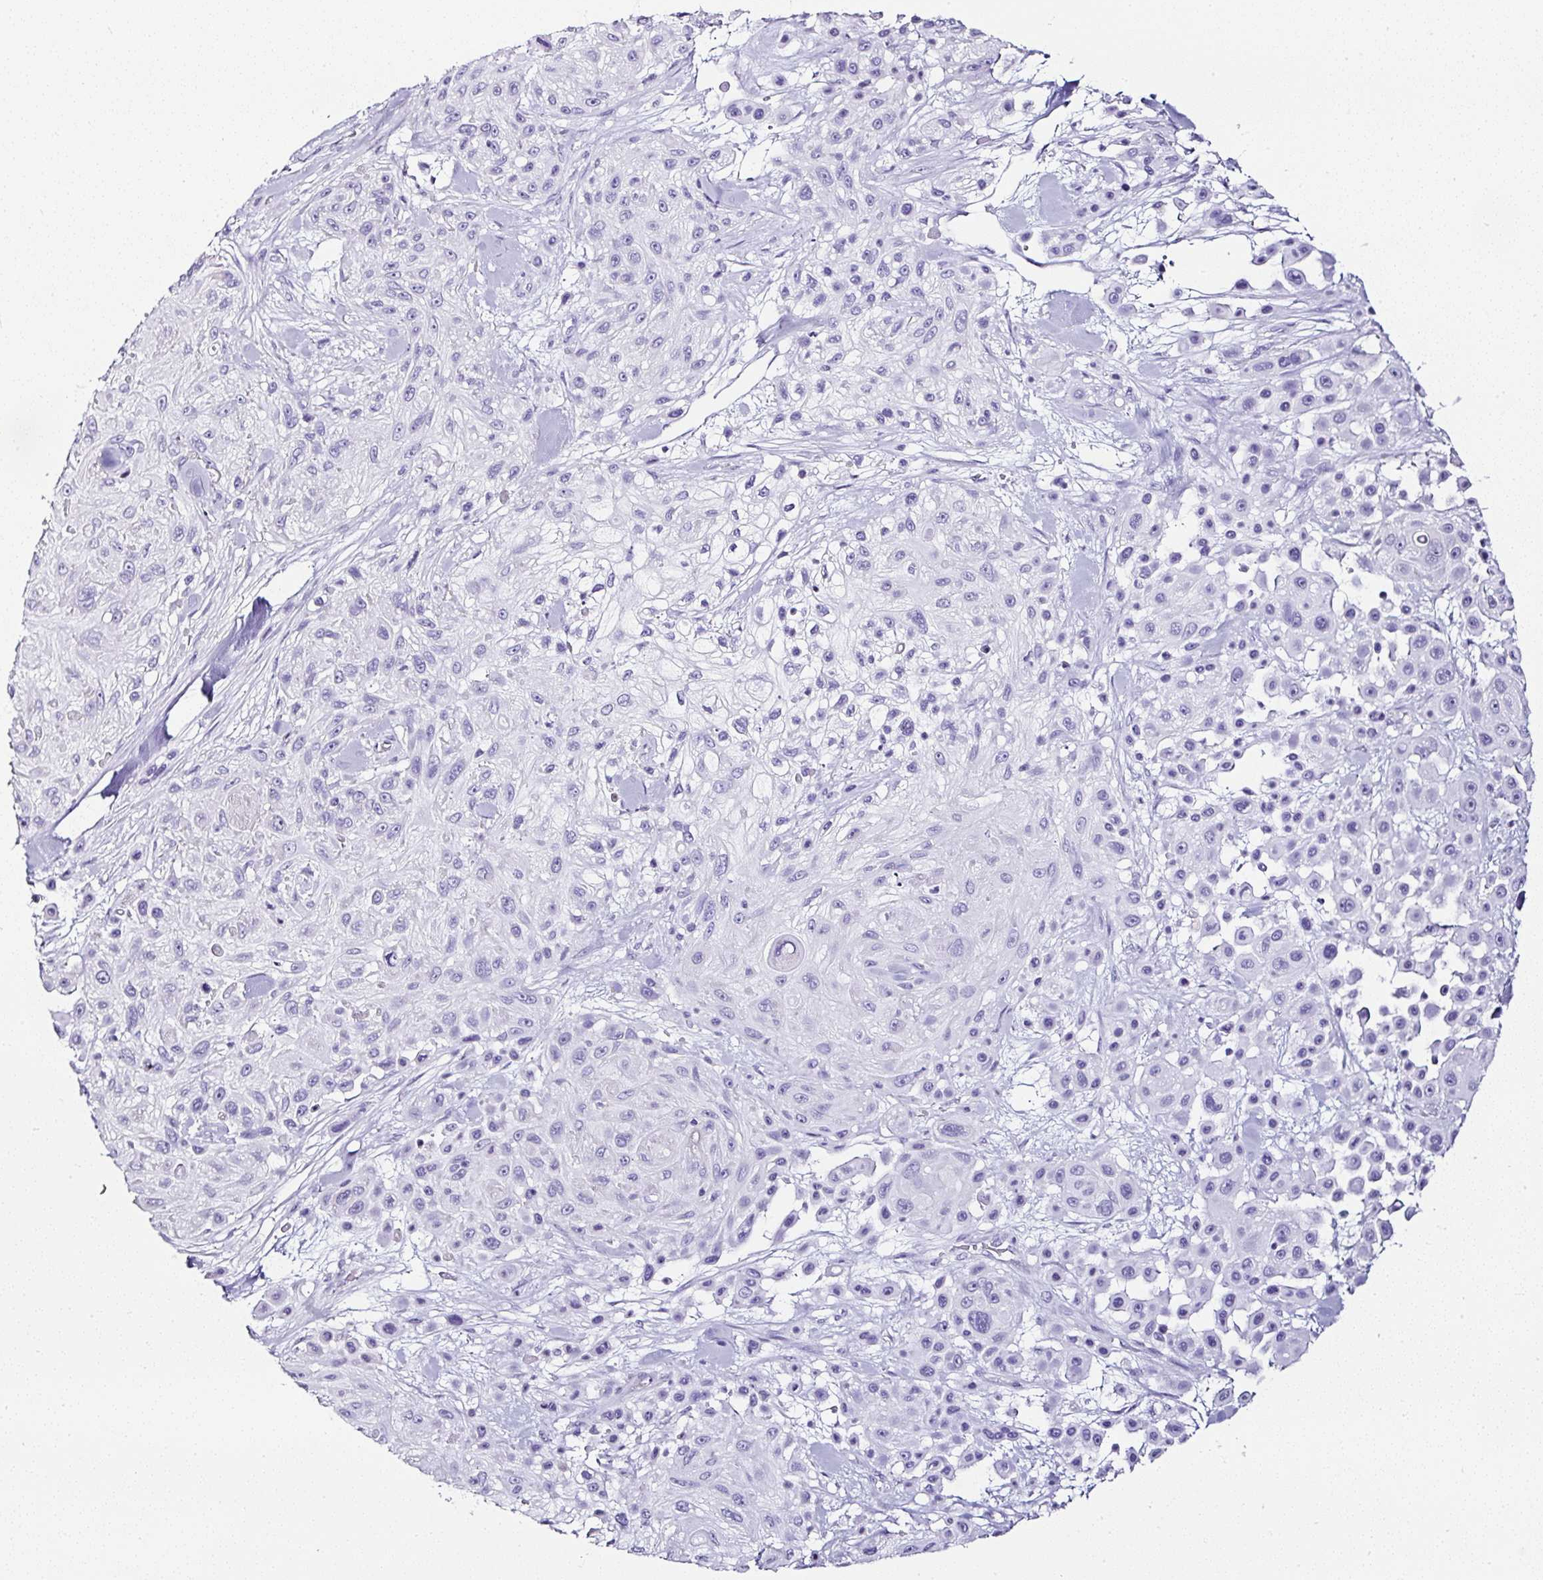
{"staining": {"intensity": "negative", "quantity": "none", "location": "none"}, "tissue": "skin cancer", "cell_type": "Tumor cells", "image_type": "cancer", "snomed": [{"axis": "morphology", "description": "Squamous cell carcinoma, NOS"}, {"axis": "topography", "description": "Skin"}], "caption": "Tumor cells show no significant expression in skin squamous cell carcinoma.", "gene": "SERPINB3", "patient": {"sex": "male", "age": 67}}